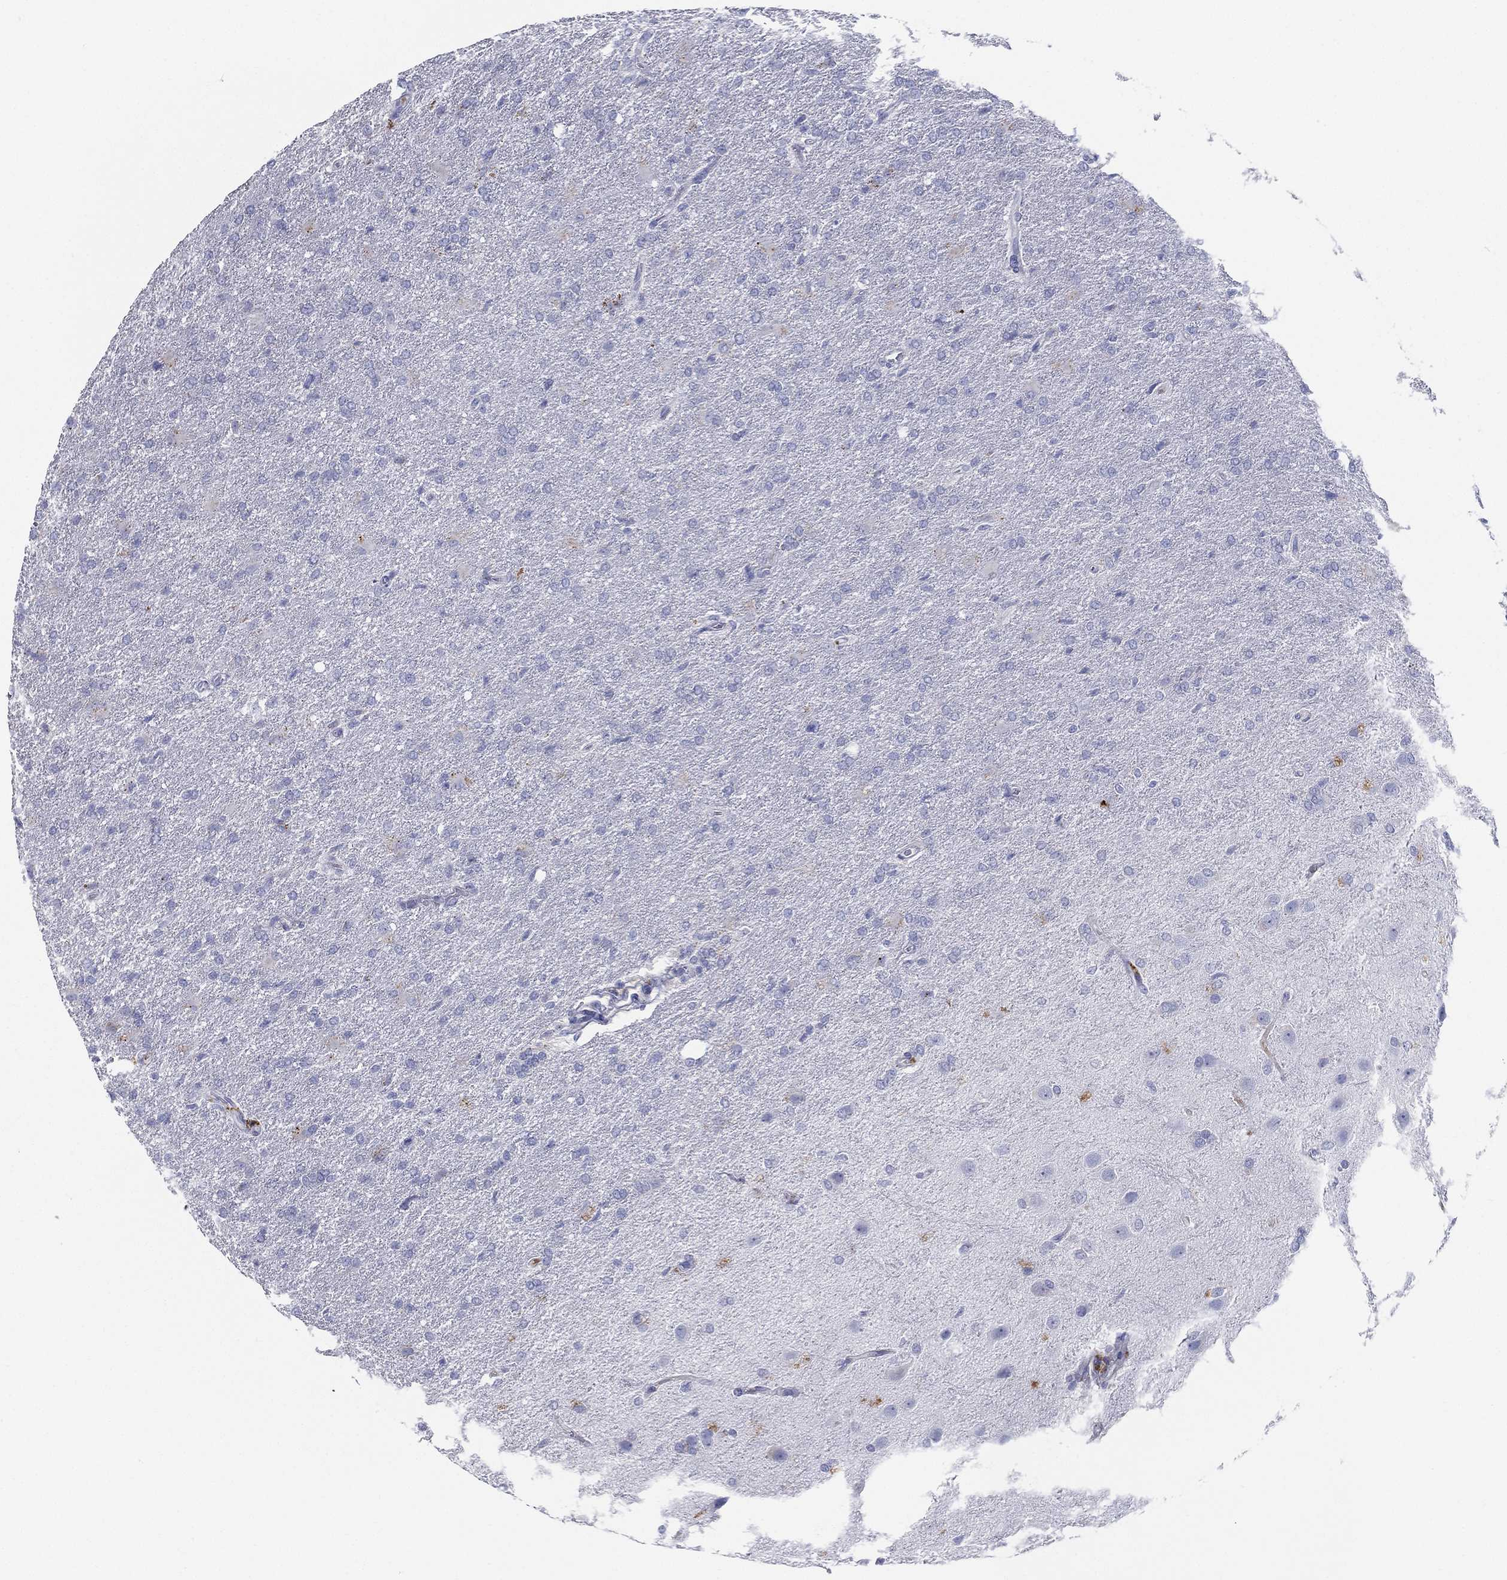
{"staining": {"intensity": "negative", "quantity": "none", "location": "none"}, "tissue": "glioma", "cell_type": "Tumor cells", "image_type": "cancer", "snomed": [{"axis": "morphology", "description": "Glioma, malignant, High grade"}, {"axis": "topography", "description": "Brain"}], "caption": "Glioma was stained to show a protein in brown. There is no significant positivity in tumor cells.", "gene": "IFNB1", "patient": {"sex": "male", "age": 68}}